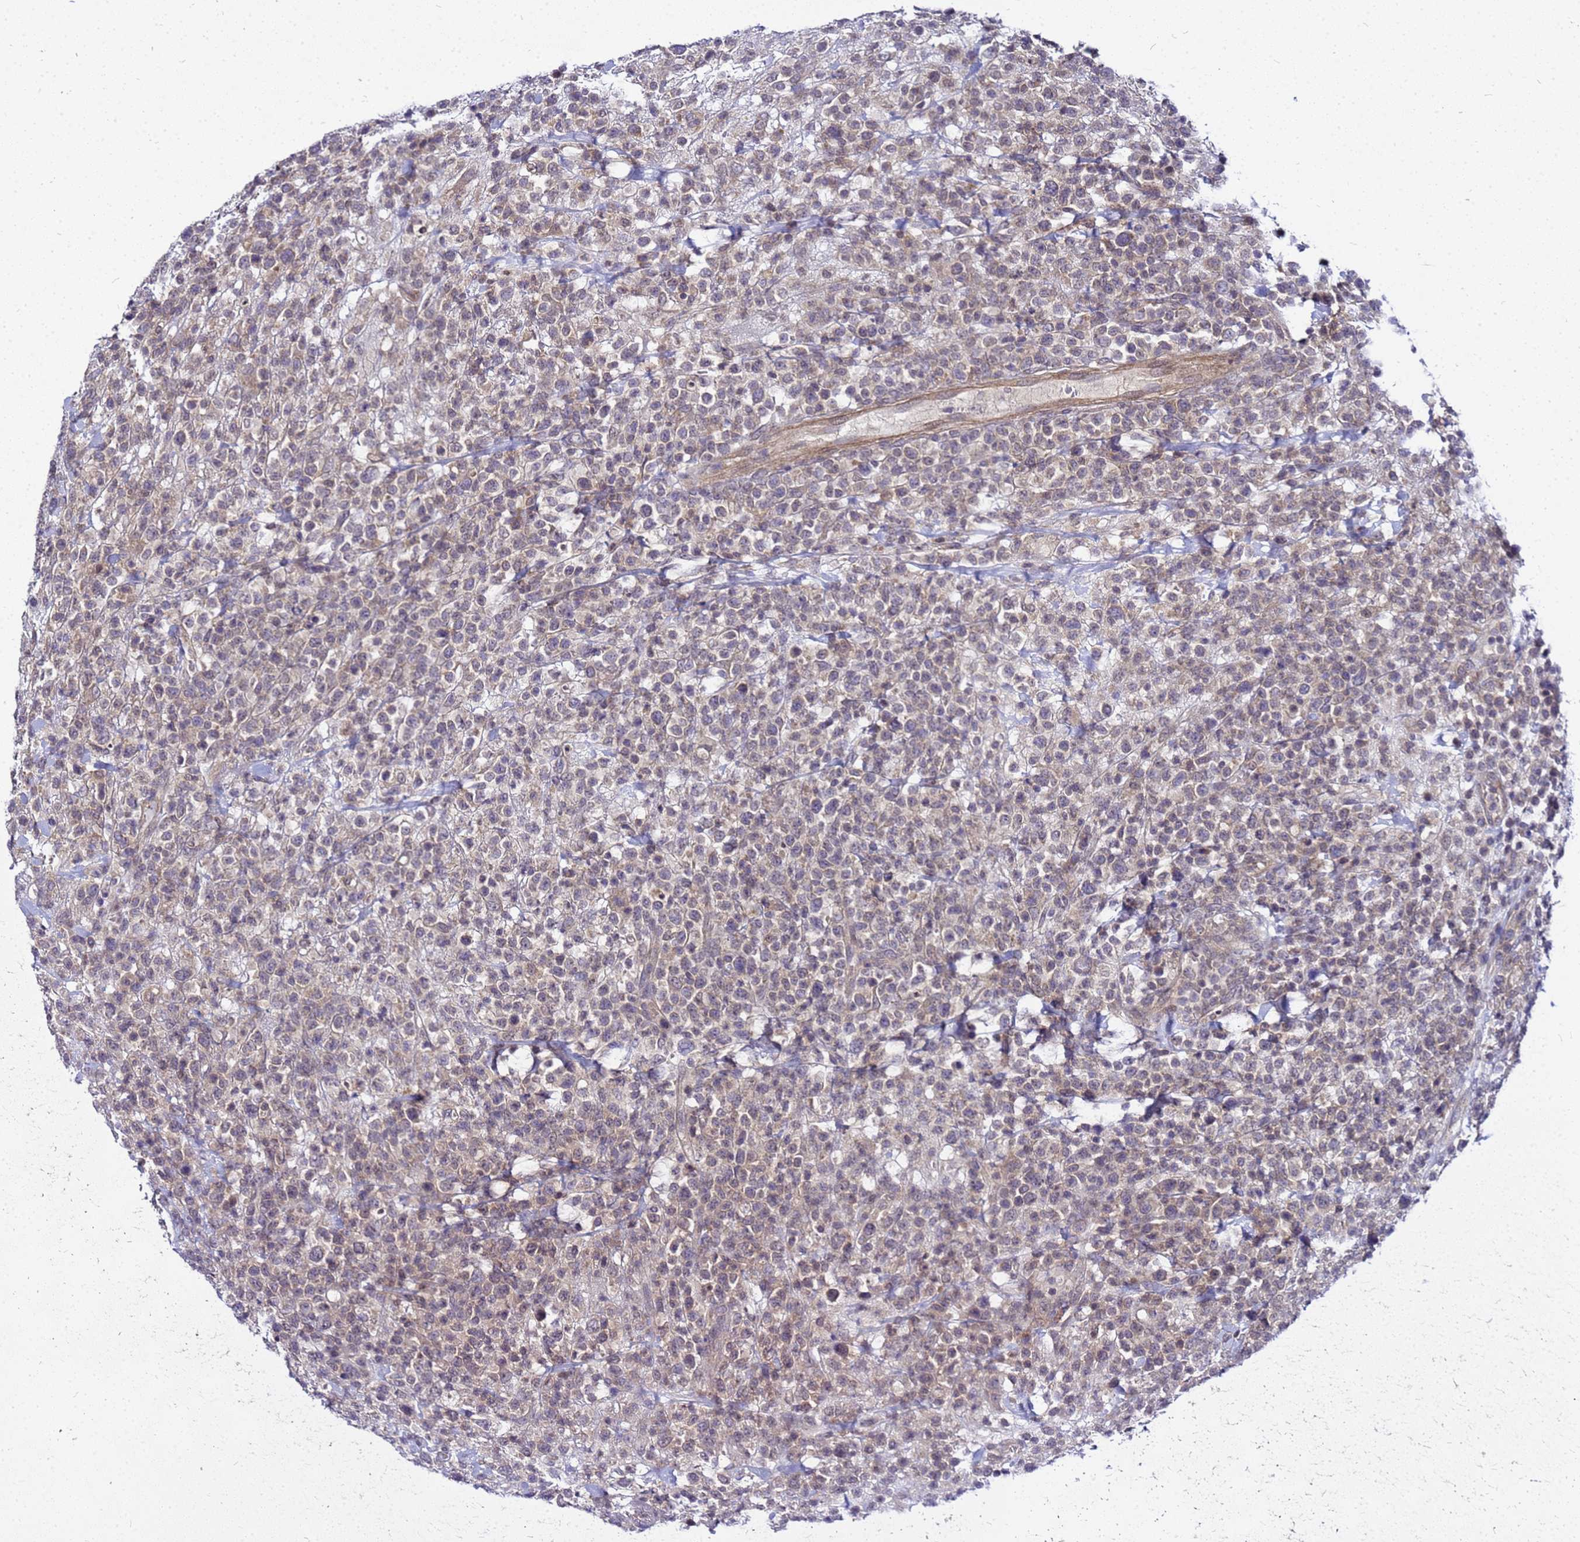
{"staining": {"intensity": "weak", "quantity": "<25%", "location": "cytoplasmic/membranous"}, "tissue": "lymphoma", "cell_type": "Tumor cells", "image_type": "cancer", "snomed": [{"axis": "morphology", "description": "Malignant lymphoma, non-Hodgkin's type, High grade"}, {"axis": "topography", "description": "Colon"}], "caption": "Tumor cells are negative for brown protein staining in malignant lymphoma, non-Hodgkin's type (high-grade). The staining is performed using DAB (3,3'-diaminobenzidine) brown chromogen with nuclei counter-stained in using hematoxylin.", "gene": "SAT1", "patient": {"sex": "female", "age": 53}}